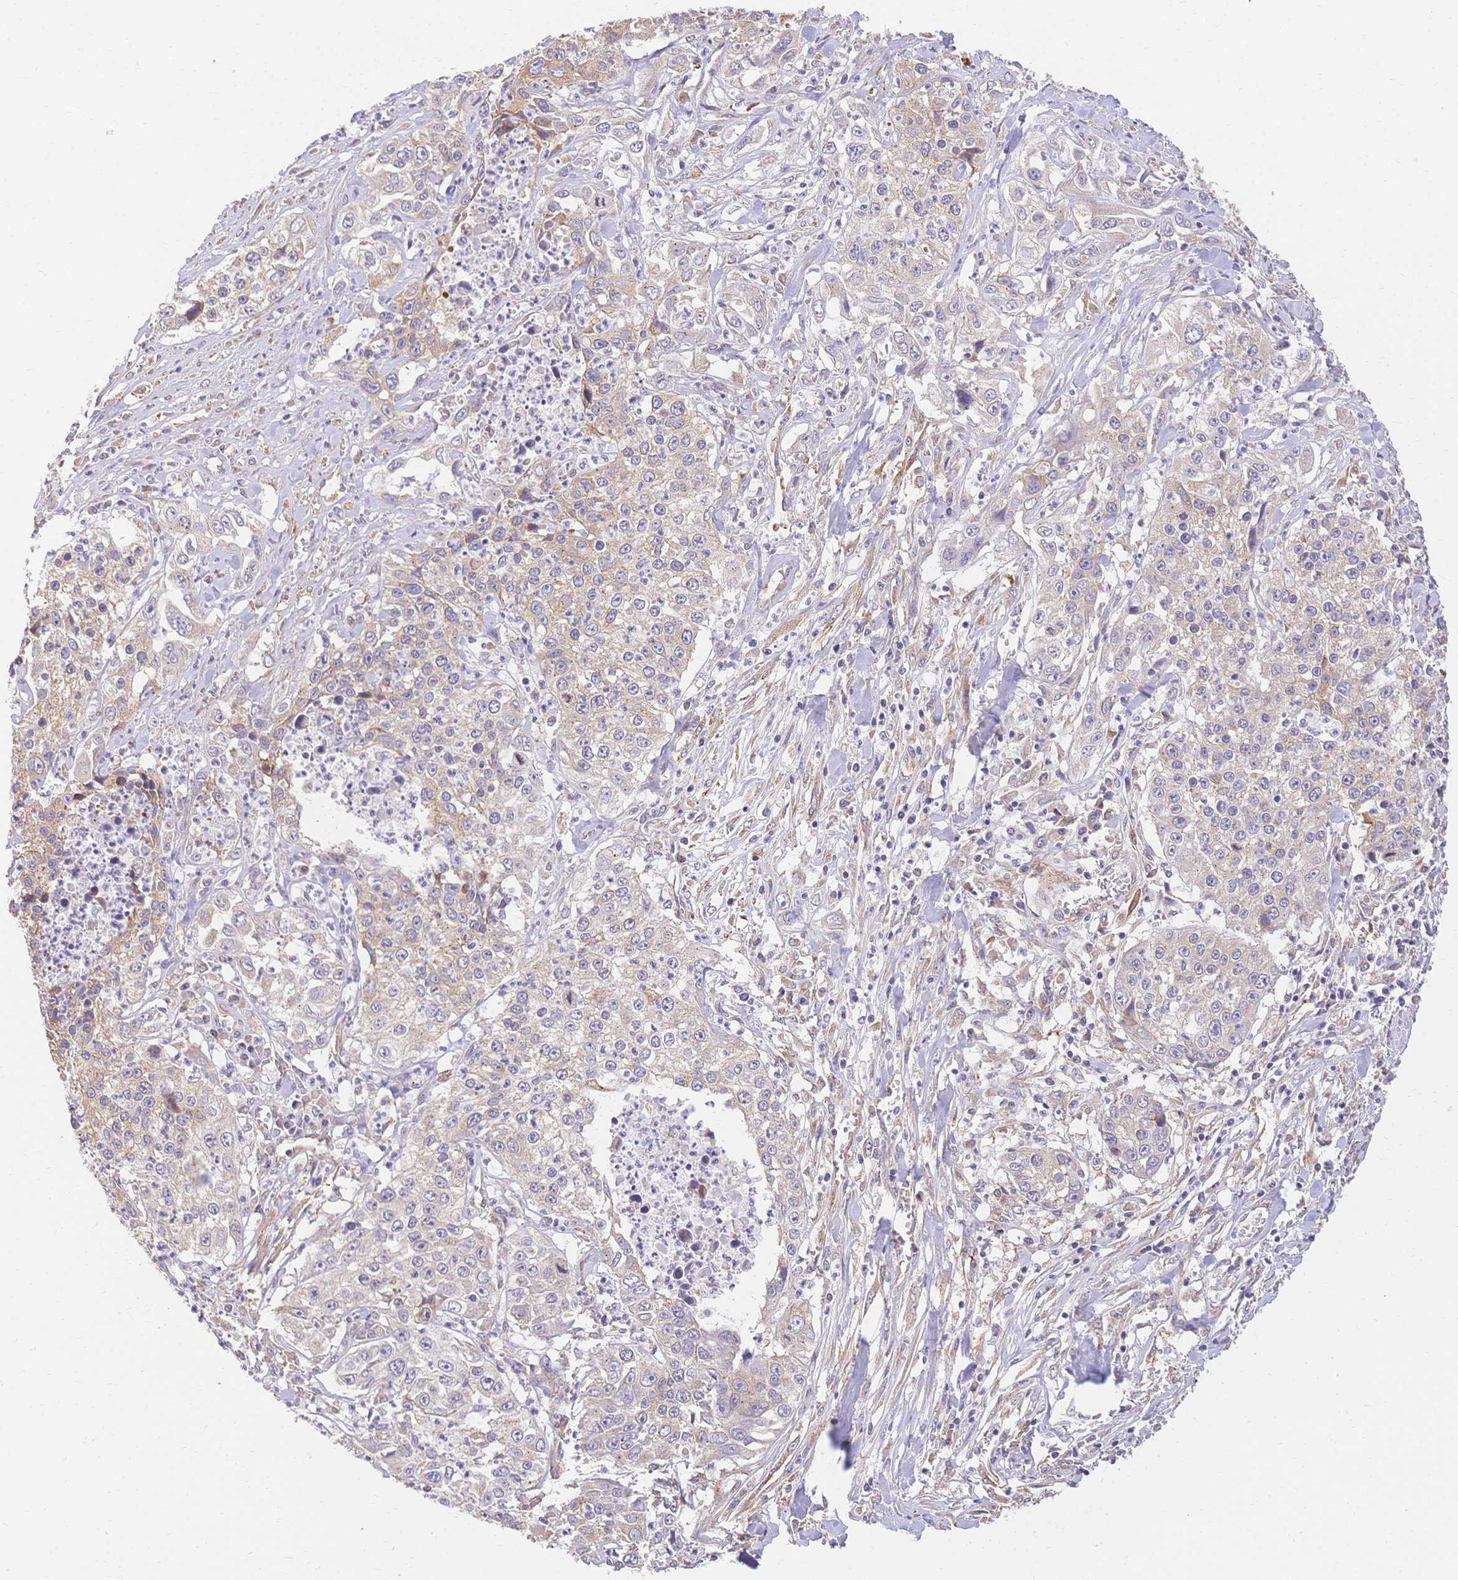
{"staining": {"intensity": "weak", "quantity": "25%-75%", "location": "cytoplasmic/membranous"}, "tissue": "lung cancer", "cell_type": "Tumor cells", "image_type": "cancer", "snomed": [{"axis": "morphology", "description": "Squamous cell carcinoma, NOS"}, {"axis": "morphology", "description": "Squamous cell carcinoma, metastatic, NOS"}, {"axis": "topography", "description": "Lung"}, {"axis": "topography", "description": "Pleura, NOS"}], "caption": "This is a histology image of immunohistochemistry (IHC) staining of squamous cell carcinoma (lung), which shows weak staining in the cytoplasmic/membranous of tumor cells.", "gene": "HS3ST5", "patient": {"sex": "male", "age": 72}}